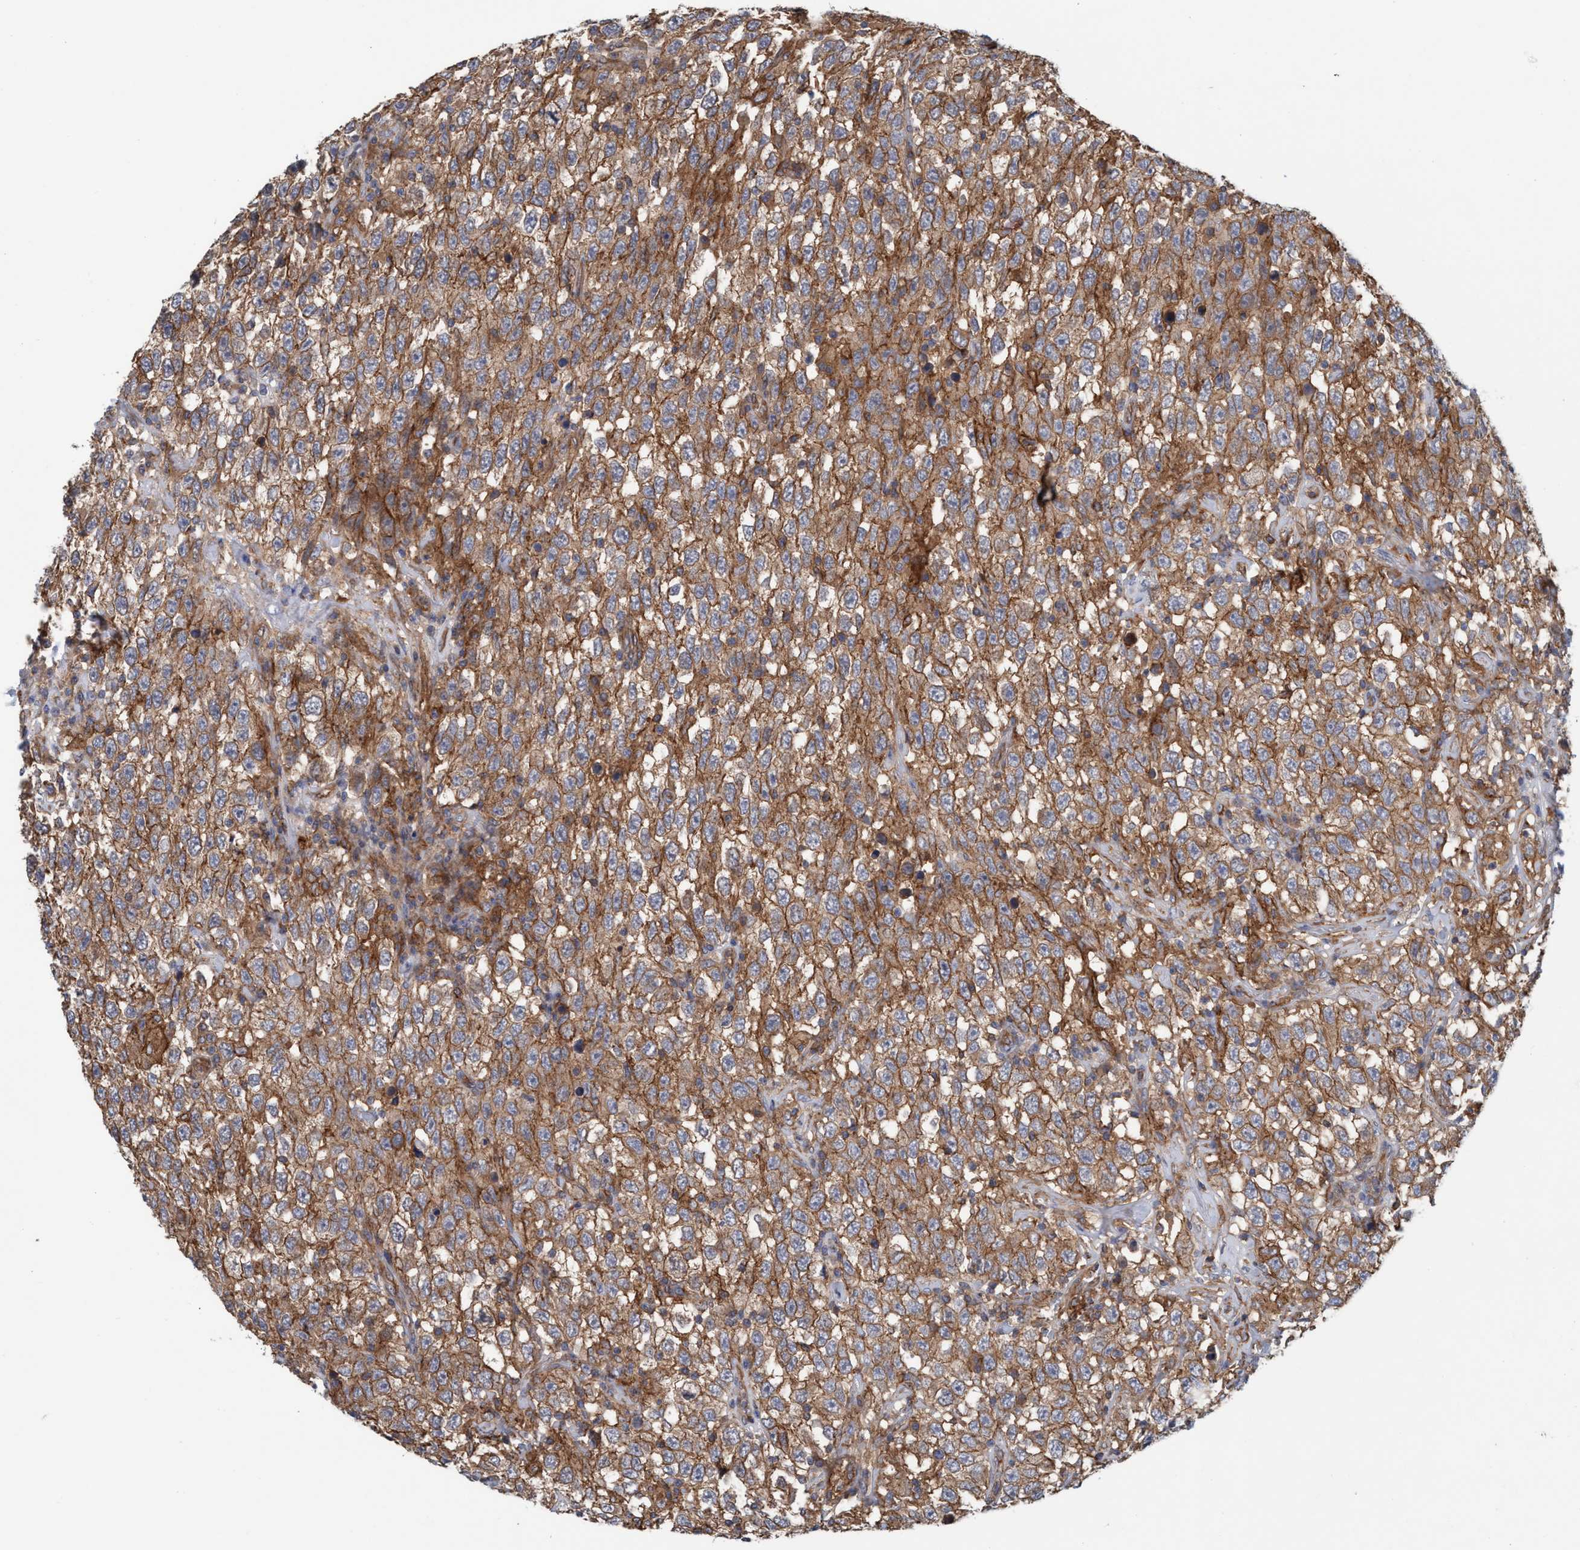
{"staining": {"intensity": "strong", "quantity": ">75%", "location": "cytoplasmic/membranous"}, "tissue": "testis cancer", "cell_type": "Tumor cells", "image_type": "cancer", "snomed": [{"axis": "morphology", "description": "Seminoma, NOS"}, {"axis": "topography", "description": "Testis"}], "caption": "An immunohistochemistry image of neoplastic tissue is shown. Protein staining in brown shows strong cytoplasmic/membranous positivity in testis cancer within tumor cells. (brown staining indicates protein expression, while blue staining denotes nuclei).", "gene": "SPECC1", "patient": {"sex": "male", "age": 41}}